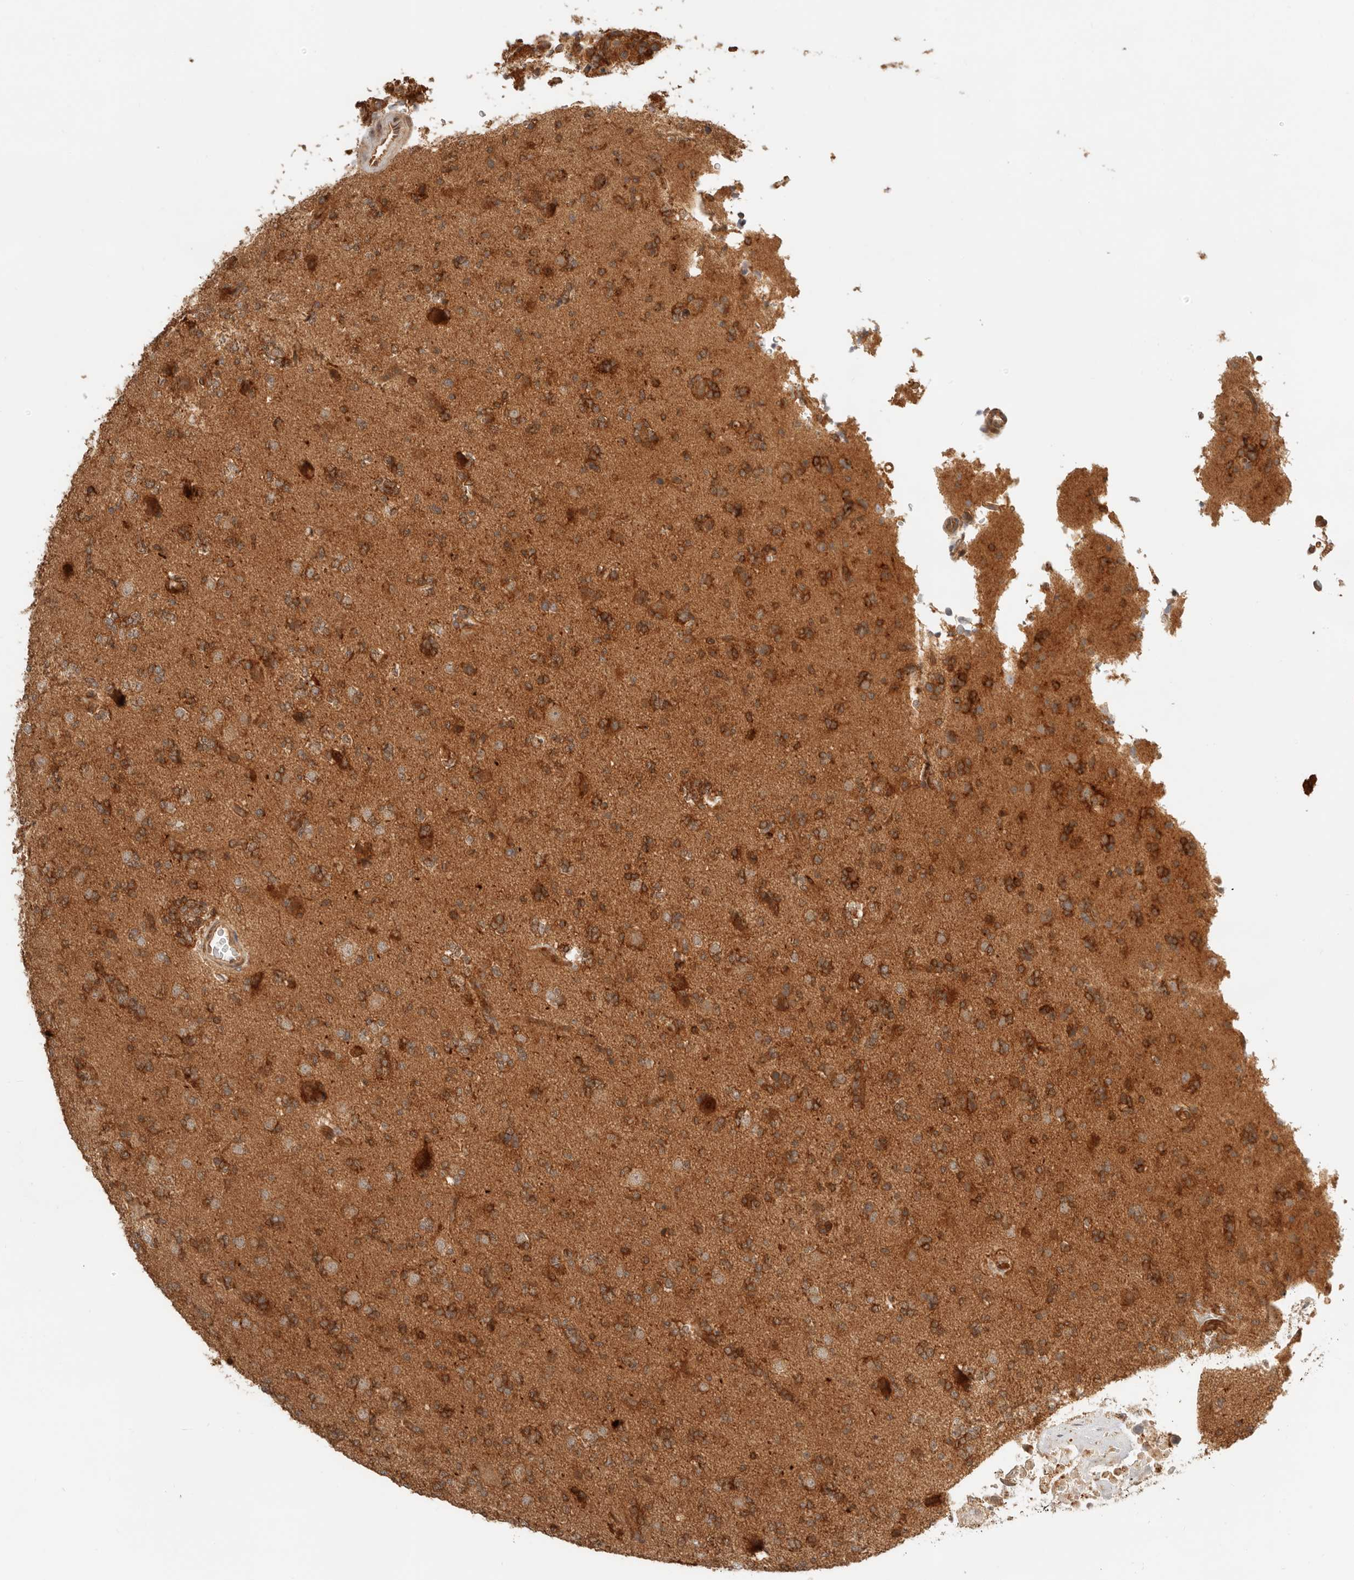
{"staining": {"intensity": "strong", "quantity": "25%-75%", "location": "cytoplasmic/membranous"}, "tissue": "glioma", "cell_type": "Tumor cells", "image_type": "cancer", "snomed": [{"axis": "morphology", "description": "Glioma, malignant, High grade"}, {"axis": "topography", "description": "Brain"}], "caption": "There is high levels of strong cytoplasmic/membranous expression in tumor cells of glioma, as demonstrated by immunohistochemical staining (brown color).", "gene": "BAALC", "patient": {"sex": "female", "age": 62}}